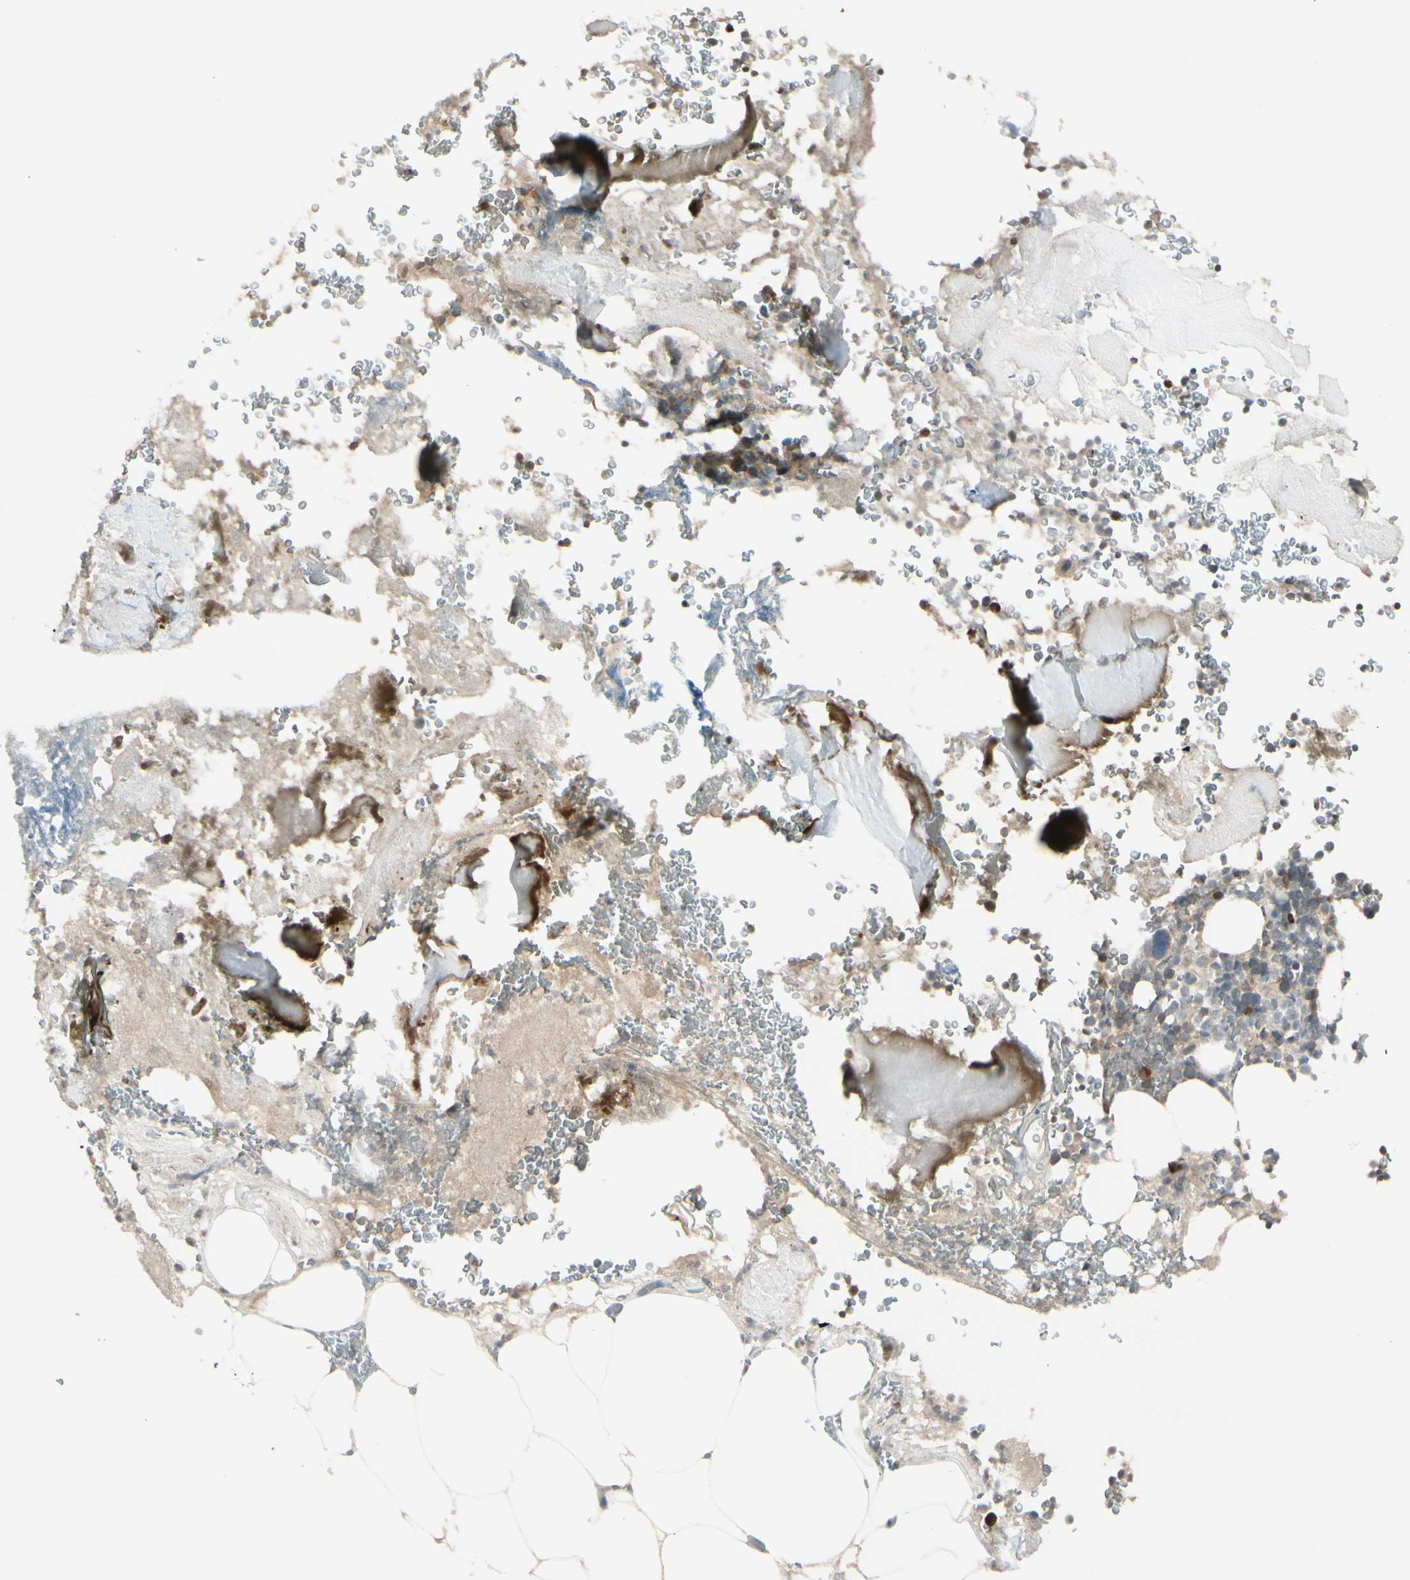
{"staining": {"intensity": "negative", "quantity": "none", "location": "none"}, "tissue": "bone marrow", "cell_type": "Hematopoietic cells", "image_type": "normal", "snomed": [{"axis": "morphology", "description": "Normal tissue, NOS"}, {"axis": "topography", "description": "Bone marrow"}], "caption": "DAB (3,3'-diaminobenzidine) immunohistochemical staining of unremarkable bone marrow shows no significant staining in hematopoietic cells. (DAB (3,3'-diaminobenzidine) immunohistochemistry visualized using brightfield microscopy, high magnification).", "gene": "FGF10", "patient": {"sex": "male"}}